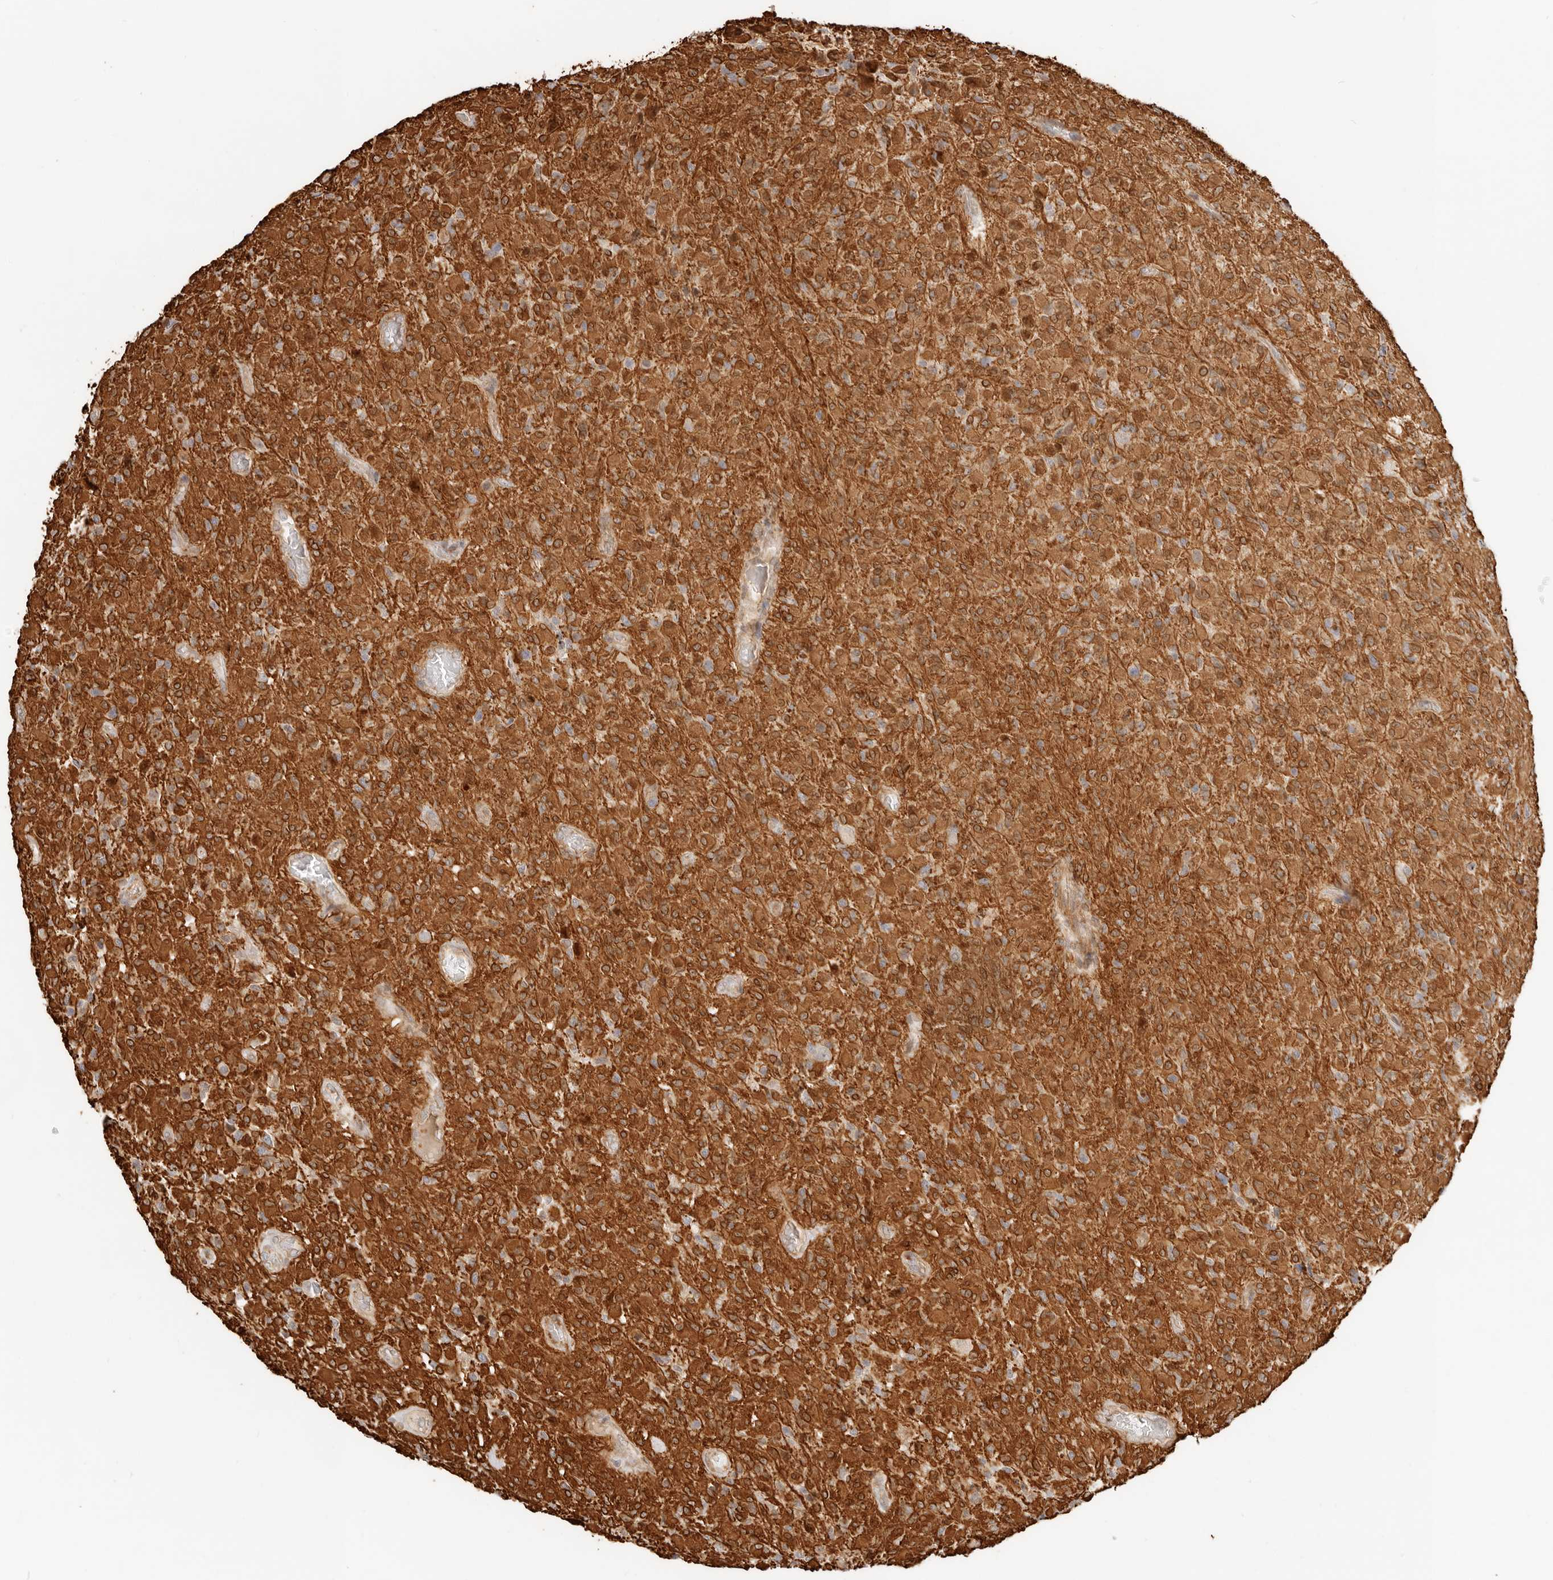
{"staining": {"intensity": "strong", "quantity": ">75%", "location": "cytoplasmic/membranous"}, "tissue": "glioma", "cell_type": "Tumor cells", "image_type": "cancer", "snomed": [{"axis": "morphology", "description": "Glioma, malignant, High grade"}, {"axis": "topography", "description": "Brain"}], "caption": "IHC (DAB) staining of glioma displays strong cytoplasmic/membranous protein staining in about >75% of tumor cells.", "gene": "TUFT1", "patient": {"sex": "female", "age": 57}}